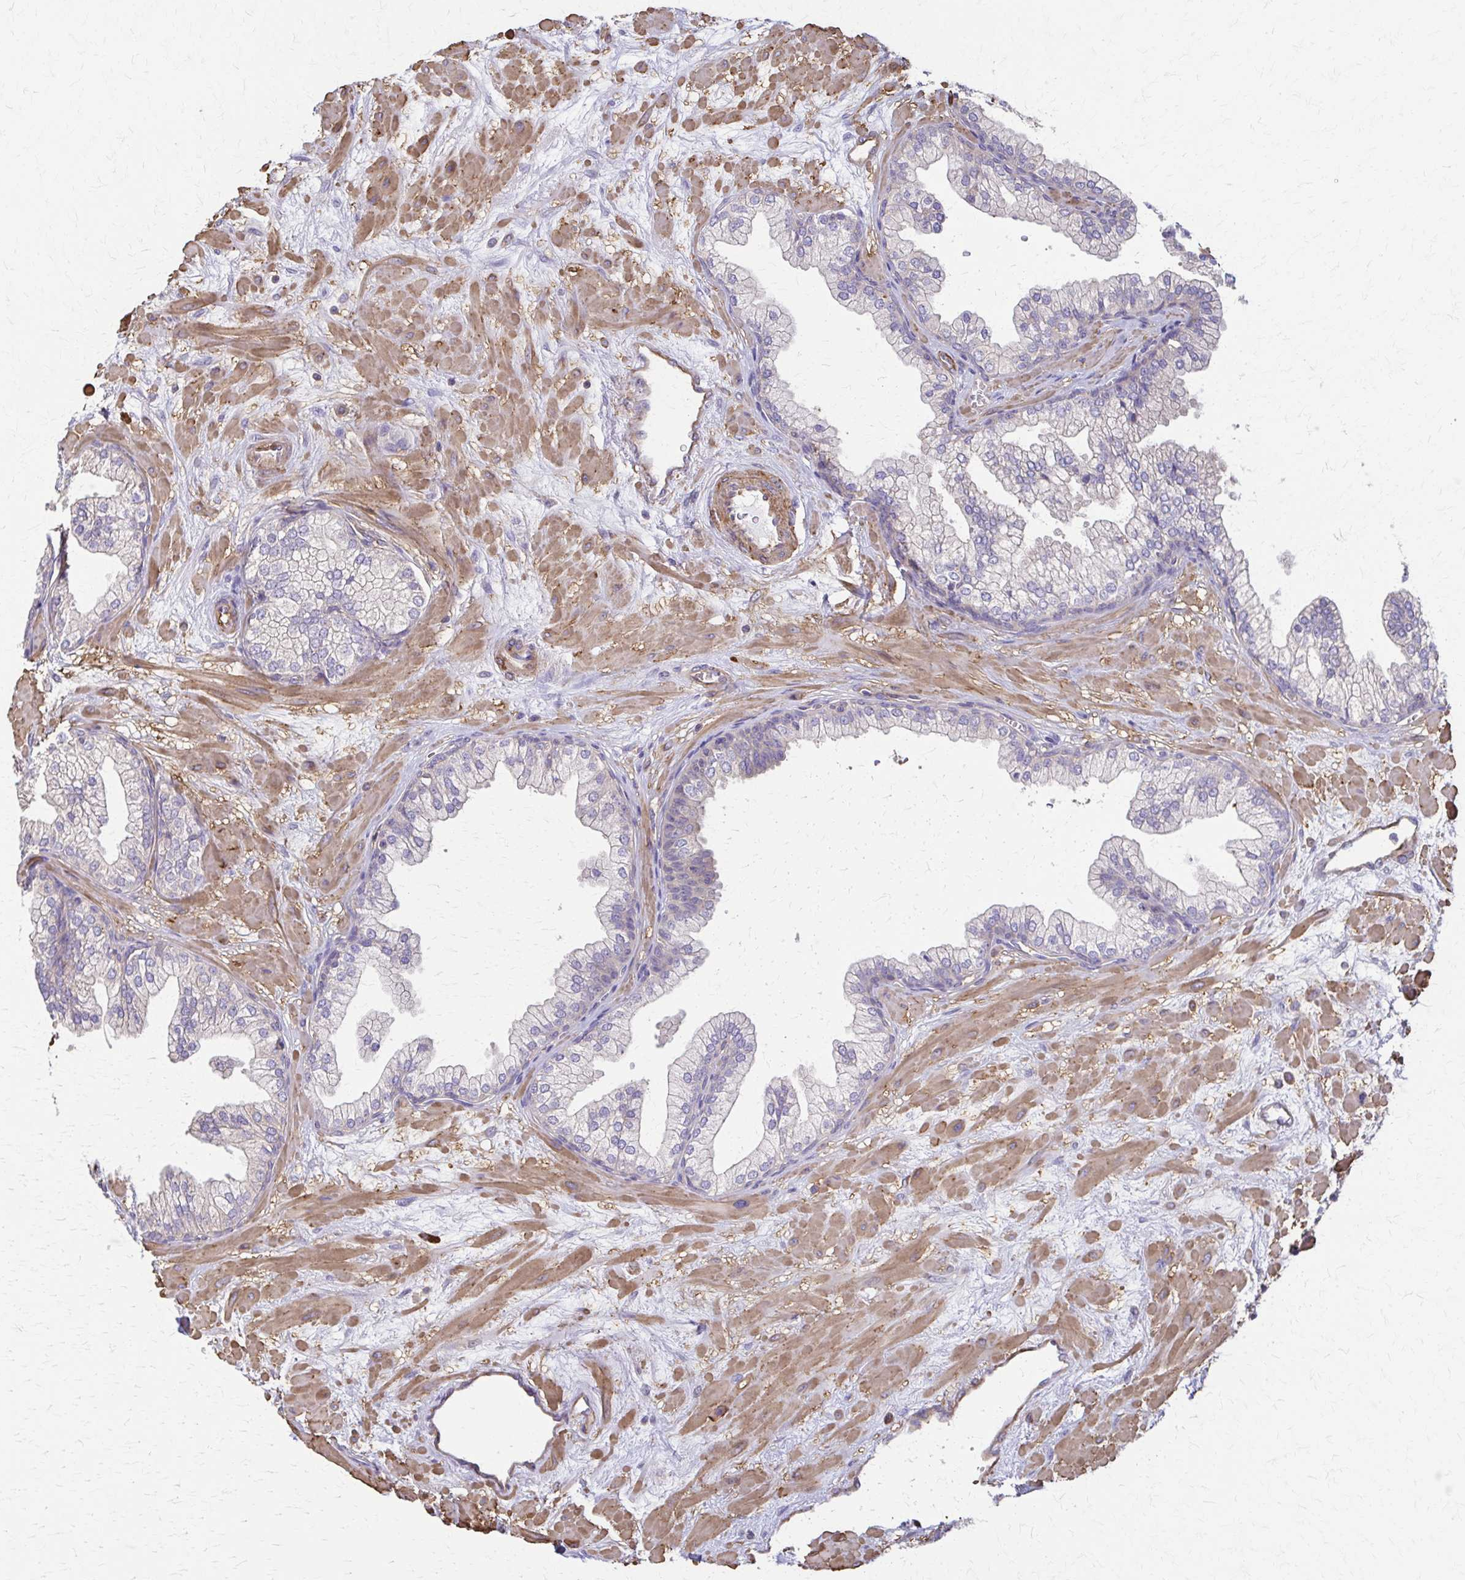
{"staining": {"intensity": "weak", "quantity": "<25%", "location": "cytoplasmic/membranous"}, "tissue": "prostate", "cell_type": "Glandular cells", "image_type": "normal", "snomed": [{"axis": "morphology", "description": "Normal tissue, NOS"}, {"axis": "topography", "description": "Prostate"}, {"axis": "topography", "description": "Peripheral nerve tissue"}], "caption": "High magnification brightfield microscopy of unremarkable prostate stained with DAB (3,3'-diaminobenzidine) (brown) and counterstained with hematoxylin (blue): glandular cells show no significant expression.", "gene": "DSP", "patient": {"sex": "male", "age": 61}}